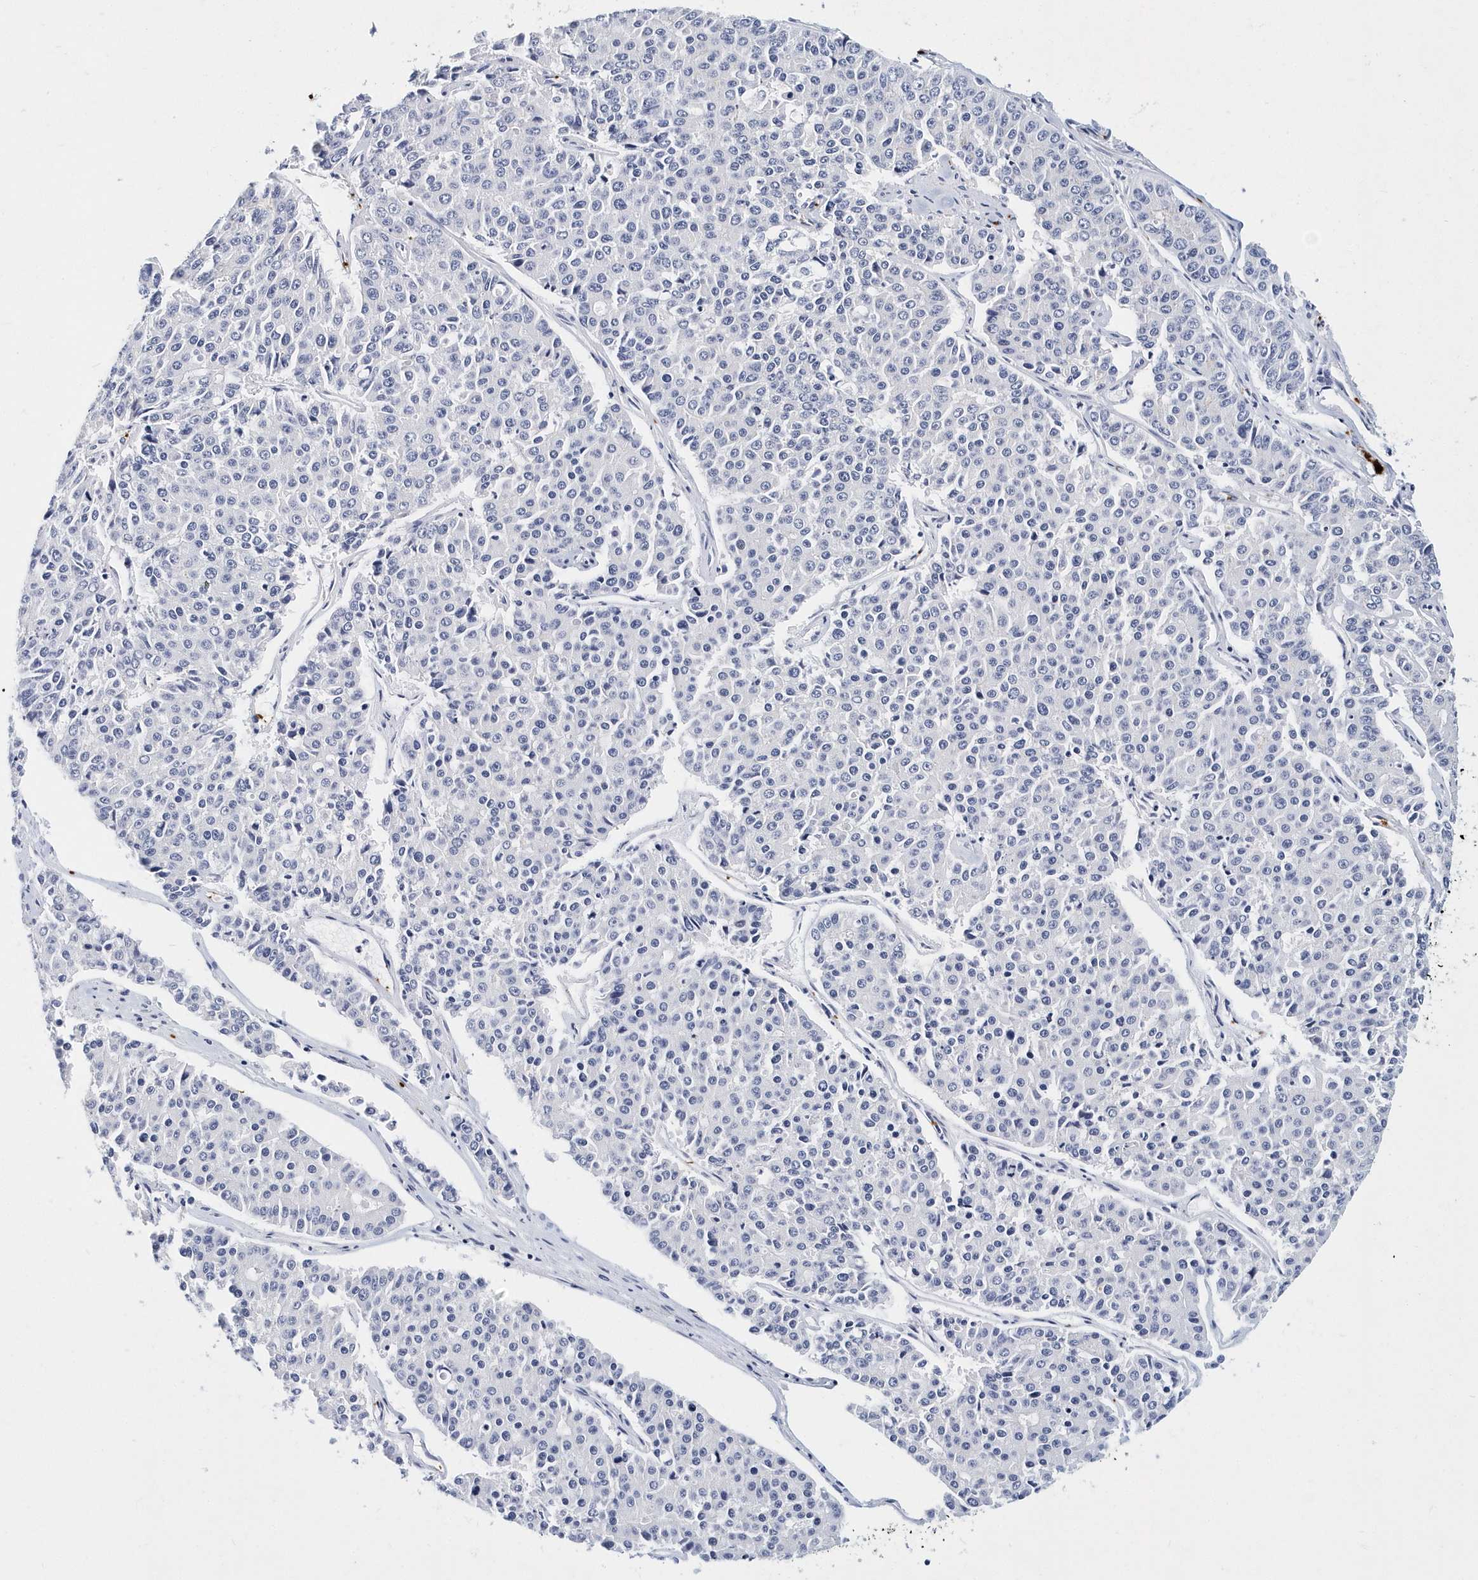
{"staining": {"intensity": "negative", "quantity": "none", "location": "none"}, "tissue": "pancreatic cancer", "cell_type": "Tumor cells", "image_type": "cancer", "snomed": [{"axis": "morphology", "description": "Adenocarcinoma, NOS"}, {"axis": "topography", "description": "Pancreas"}], "caption": "Pancreatic adenocarcinoma stained for a protein using IHC displays no positivity tumor cells.", "gene": "ITGA2B", "patient": {"sex": "male", "age": 50}}